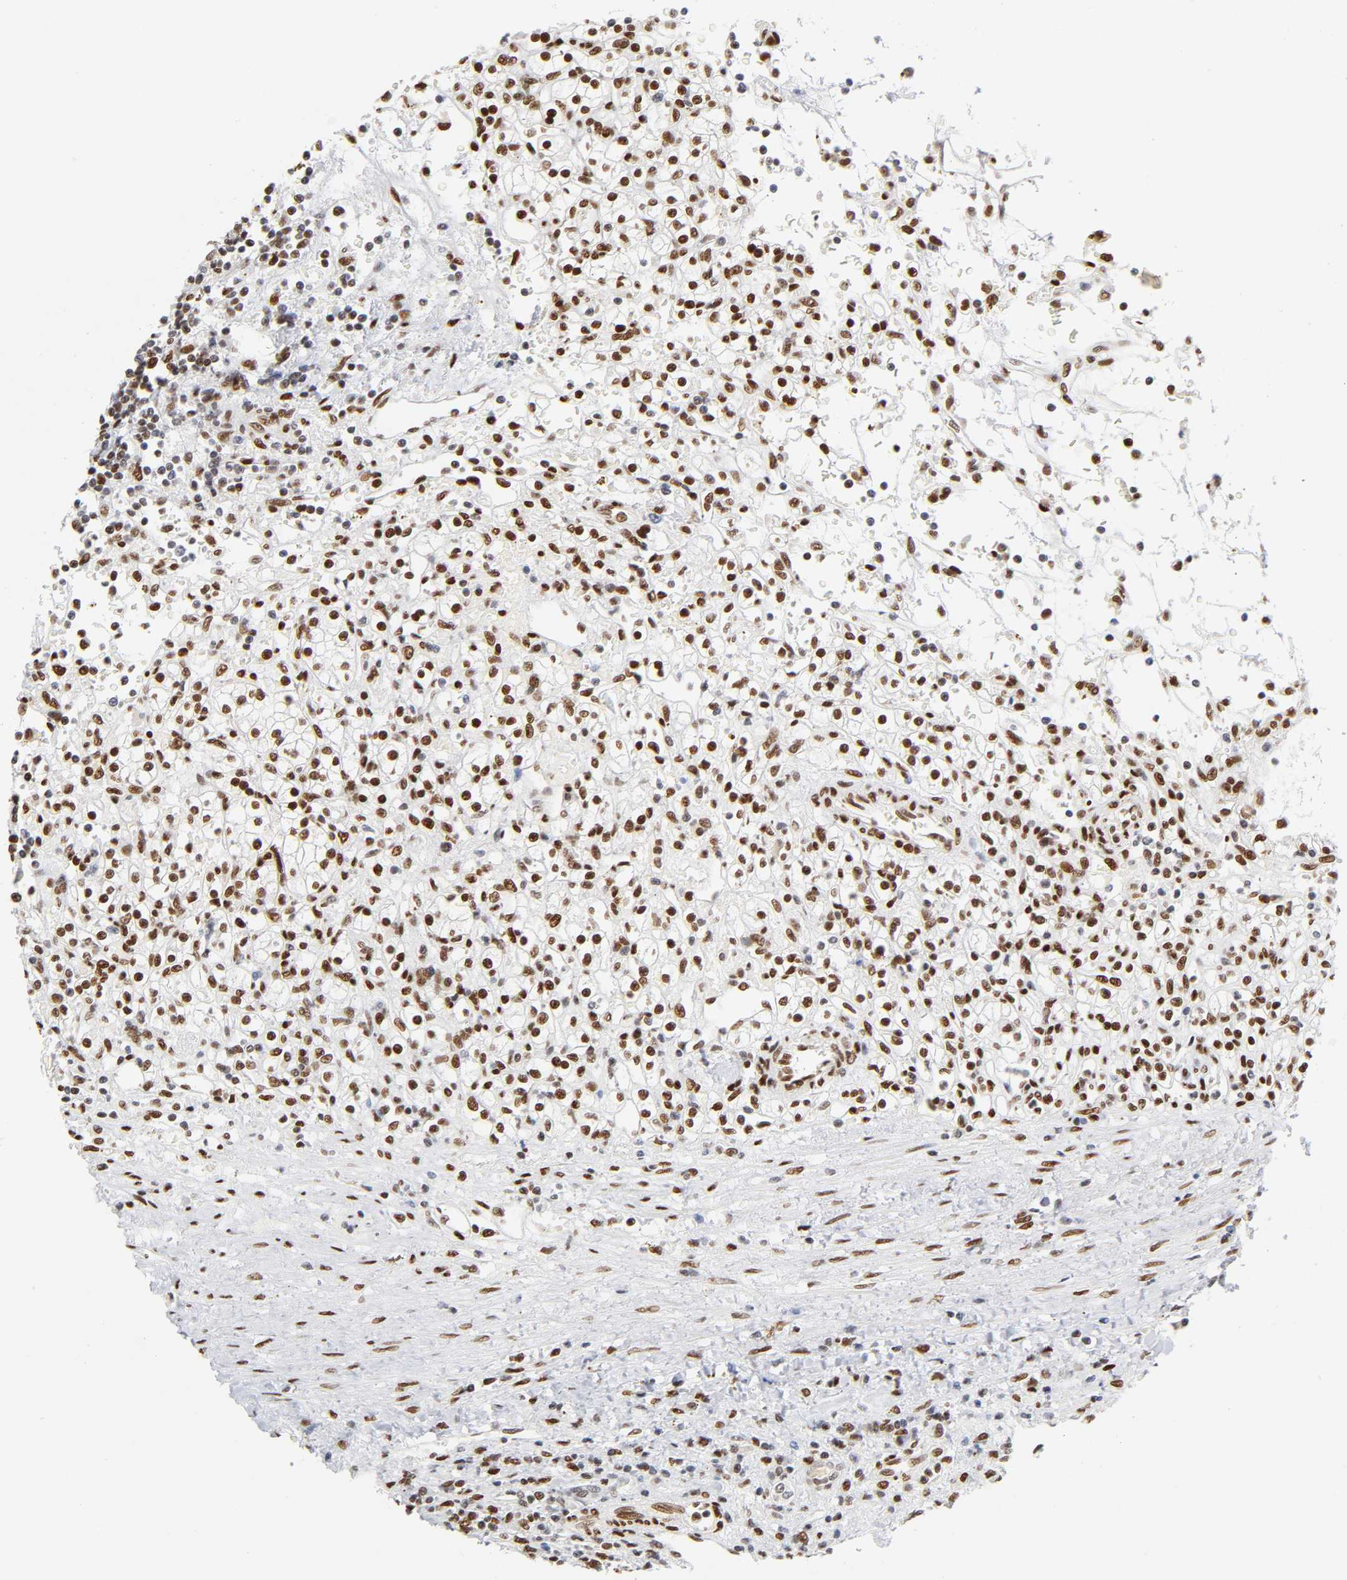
{"staining": {"intensity": "strong", "quantity": ">75%", "location": "nuclear"}, "tissue": "renal cancer", "cell_type": "Tumor cells", "image_type": "cancer", "snomed": [{"axis": "morphology", "description": "Normal tissue, NOS"}, {"axis": "morphology", "description": "Adenocarcinoma, NOS"}, {"axis": "topography", "description": "Kidney"}], "caption": "Immunohistochemical staining of human renal cancer demonstrates high levels of strong nuclear protein positivity in approximately >75% of tumor cells.", "gene": "NR3C1", "patient": {"sex": "female", "age": 55}}